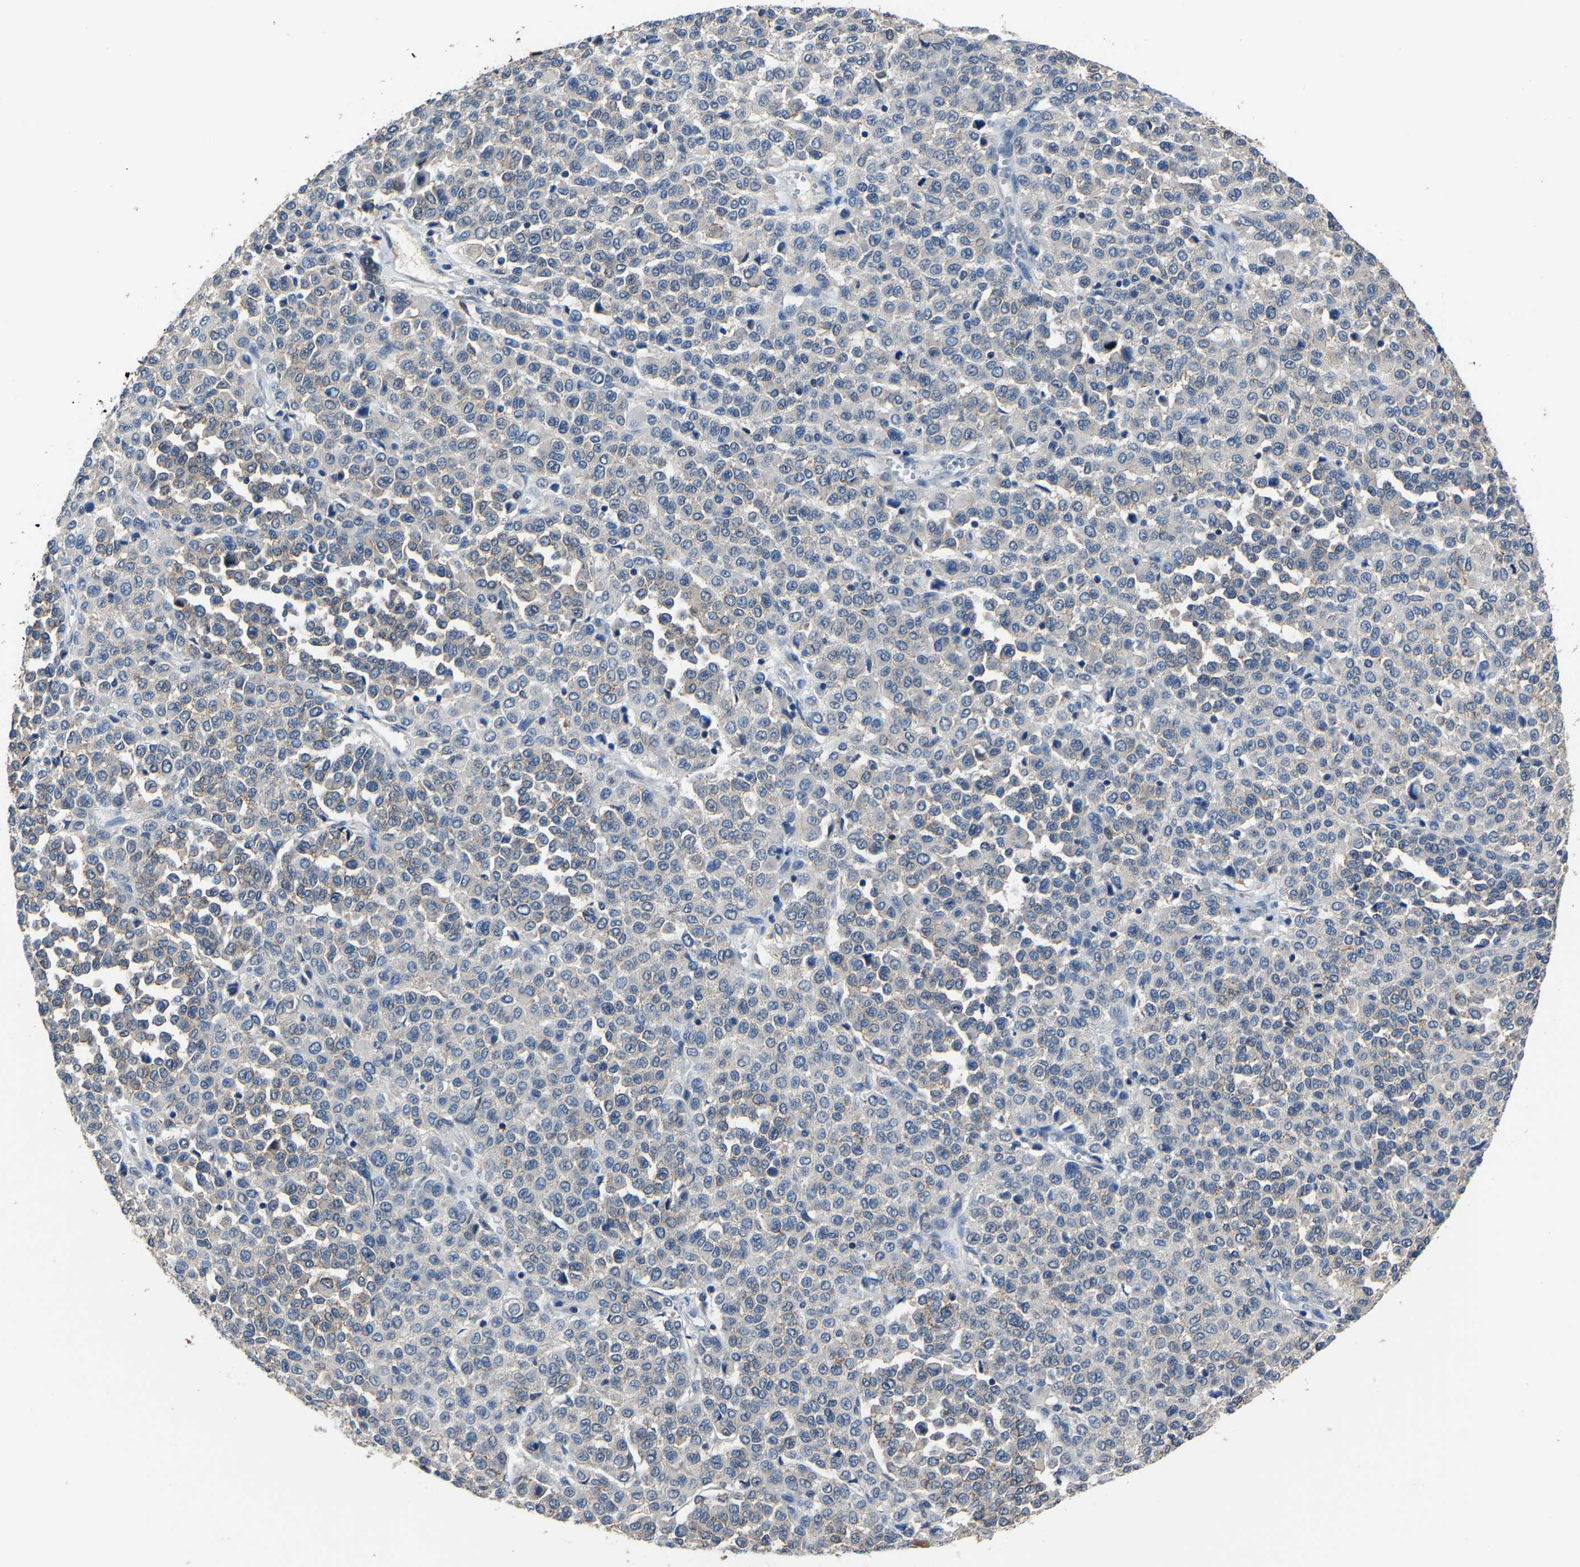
{"staining": {"intensity": "negative", "quantity": "none", "location": "none"}, "tissue": "melanoma", "cell_type": "Tumor cells", "image_type": "cancer", "snomed": [{"axis": "morphology", "description": "Malignant melanoma, Metastatic site"}, {"axis": "topography", "description": "Pancreas"}], "caption": "Malignant melanoma (metastatic site) stained for a protein using IHC displays no expression tumor cells.", "gene": "STRBP", "patient": {"sex": "female", "age": 30}}